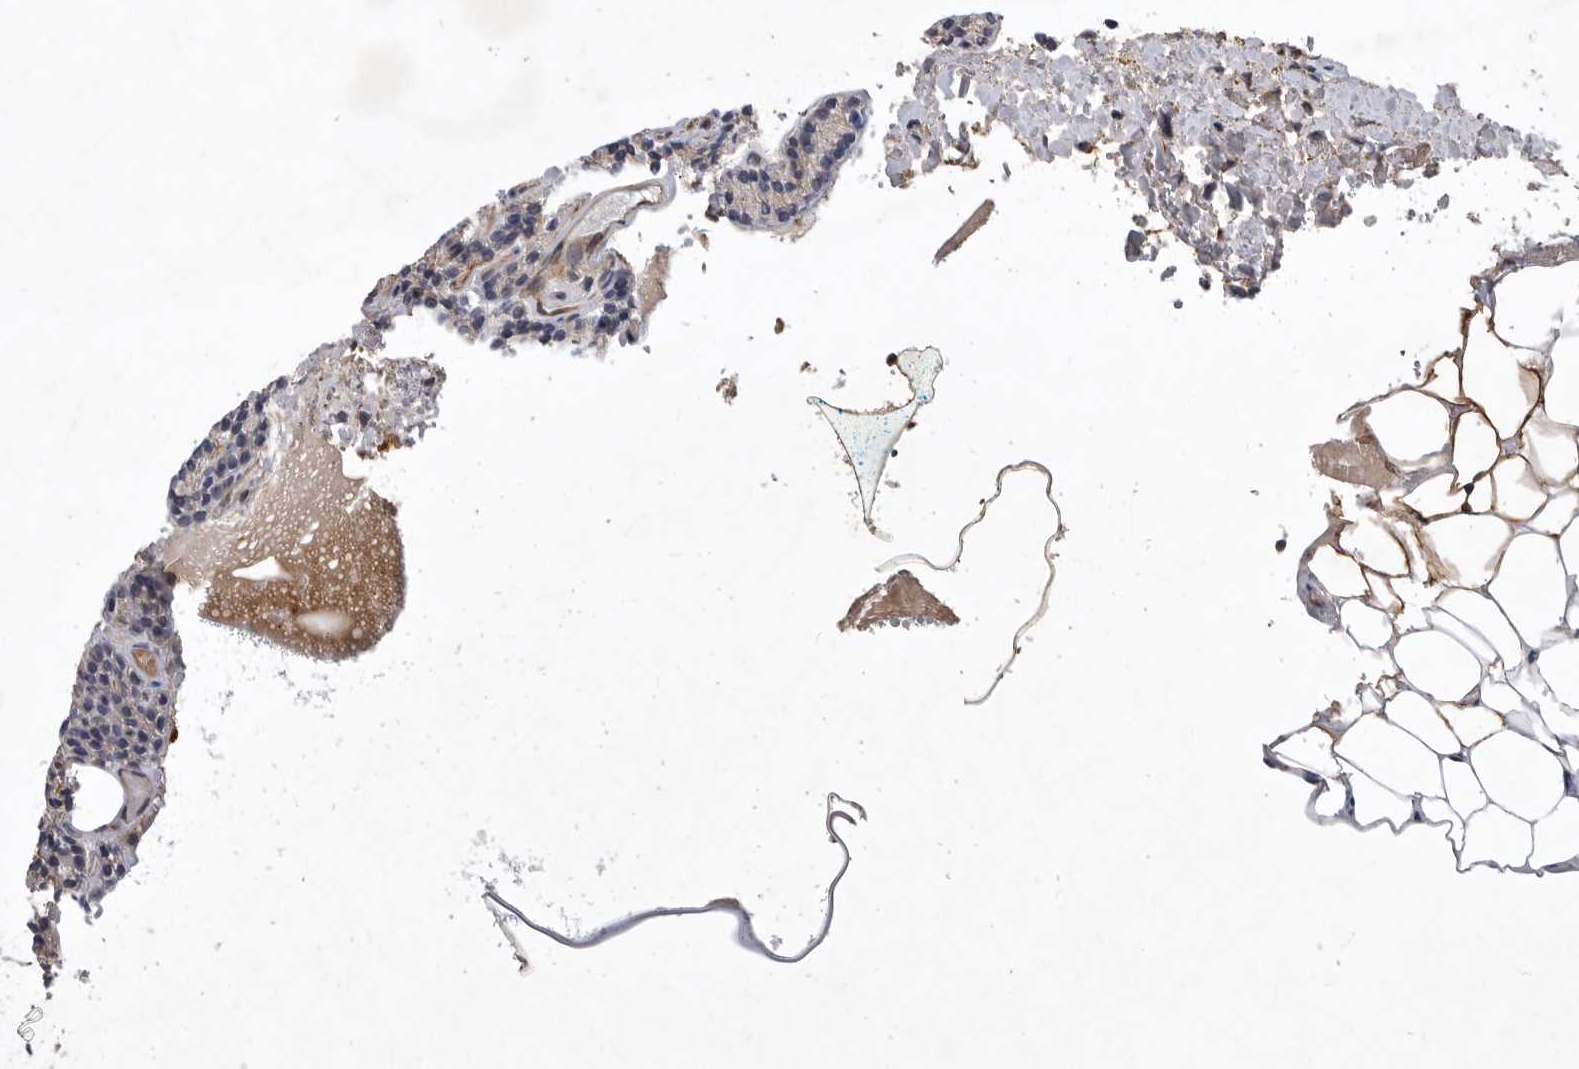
{"staining": {"intensity": "weak", "quantity": ">75%", "location": "cytoplasmic/membranous"}, "tissue": "parathyroid gland", "cell_type": "Glandular cells", "image_type": "normal", "snomed": [{"axis": "morphology", "description": "Normal tissue, NOS"}, {"axis": "topography", "description": "Parathyroid gland"}], "caption": "Human parathyroid gland stained for a protein (brown) exhibits weak cytoplasmic/membranous positive expression in about >75% of glandular cells.", "gene": "MLPH", "patient": {"sex": "female", "age": 85}}